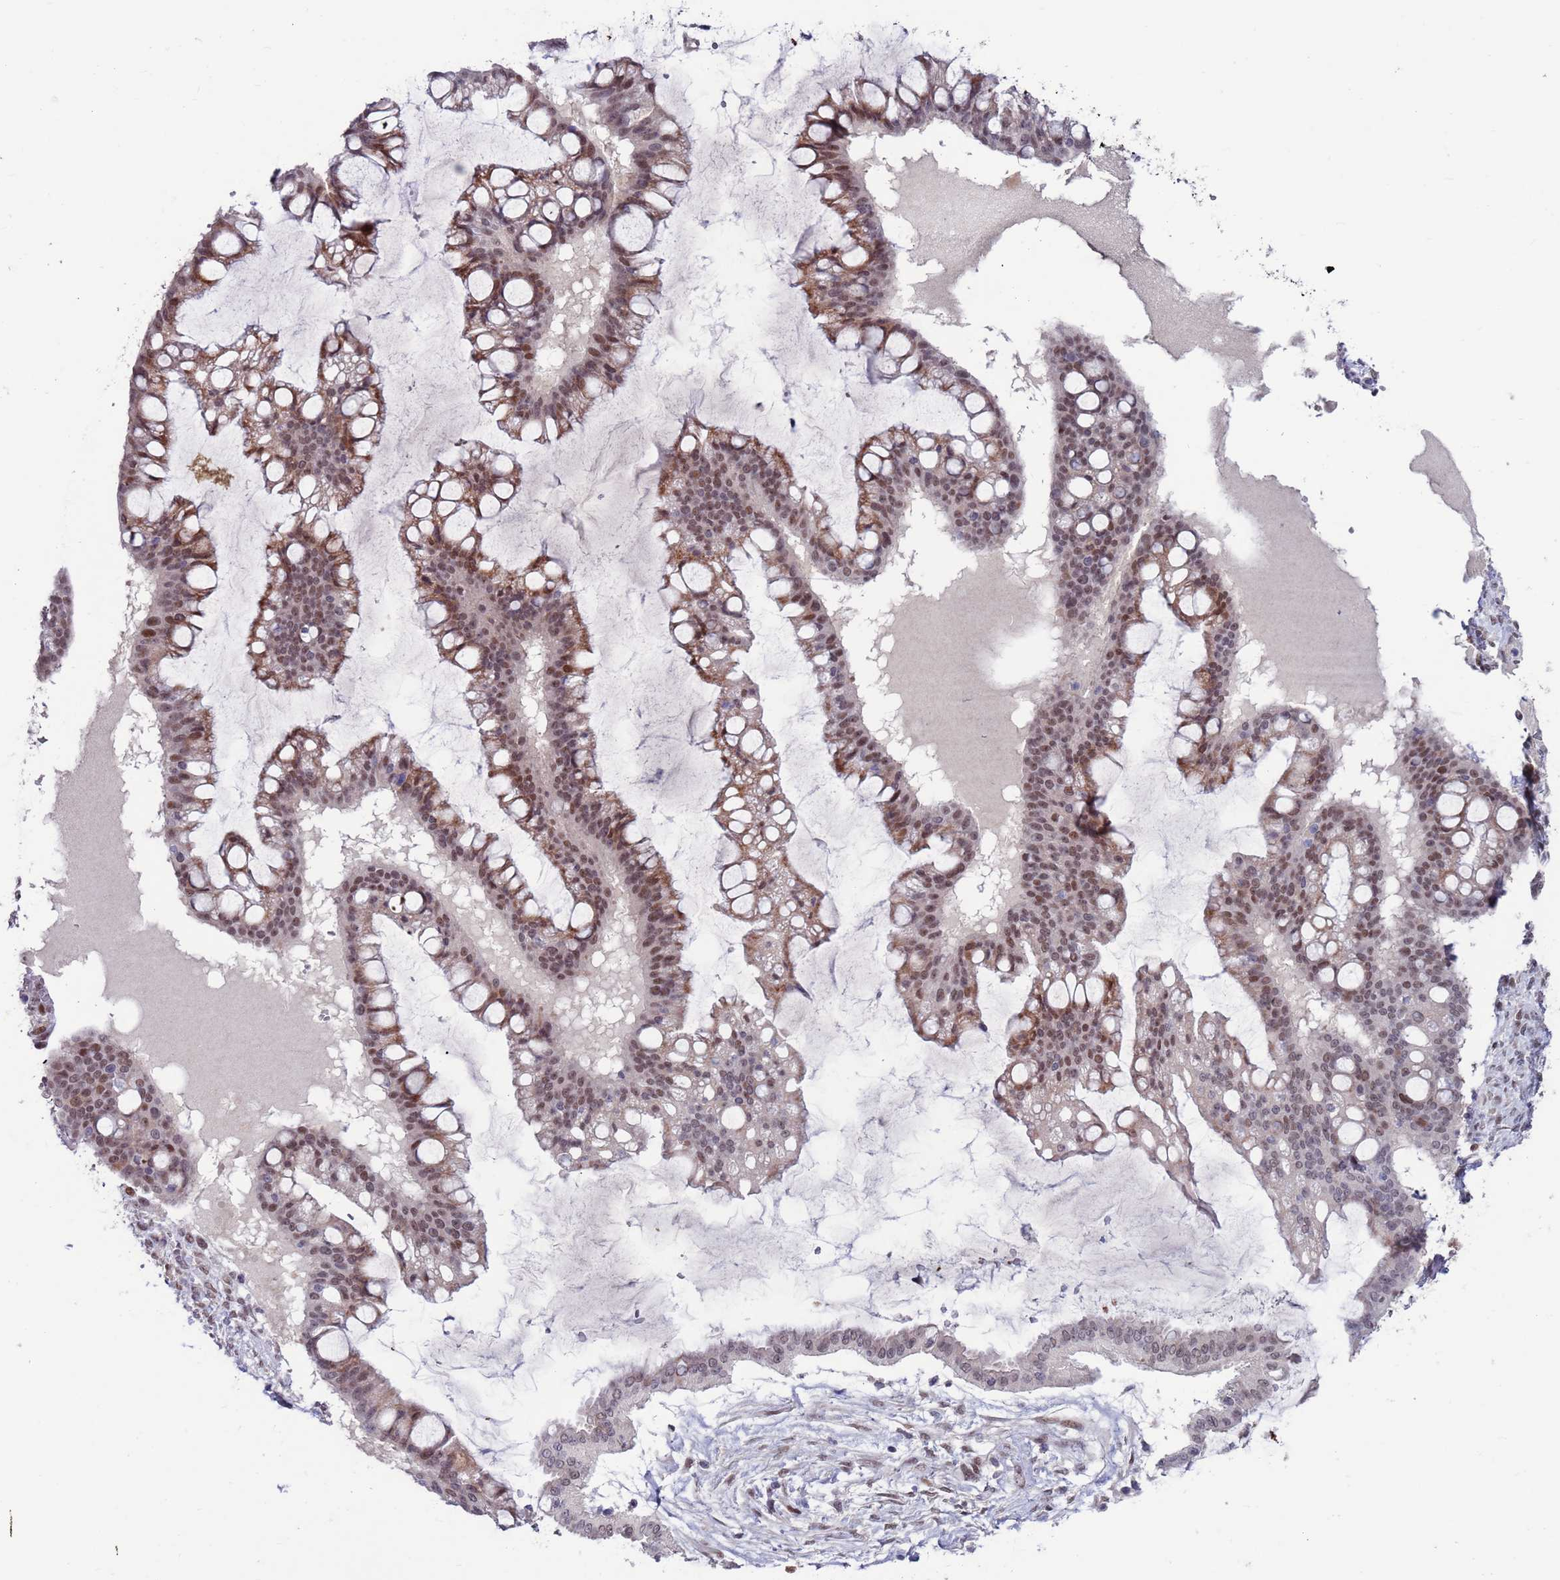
{"staining": {"intensity": "moderate", "quantity": ">75%", "location": "nuclear"}, "tissue": "ovarian cancer", "cell_type": "Tumor cells", "image_type": "cancer", "snomed": [{"axis": "morphology", "description": "Cystadenocarcinoma, mucinous, NOS"}, {"axis": "topography", "description": "Ovary"}], "caption": "Ovarian cancer (mucinous cystadenocarcinoma) was stained to show a protein in brown. There is medium levels of moderate nuclear expression in approximately >75% of tumor cells.", "gene": "FBXO27", "patient": {"sex": "female", "age": 73}}